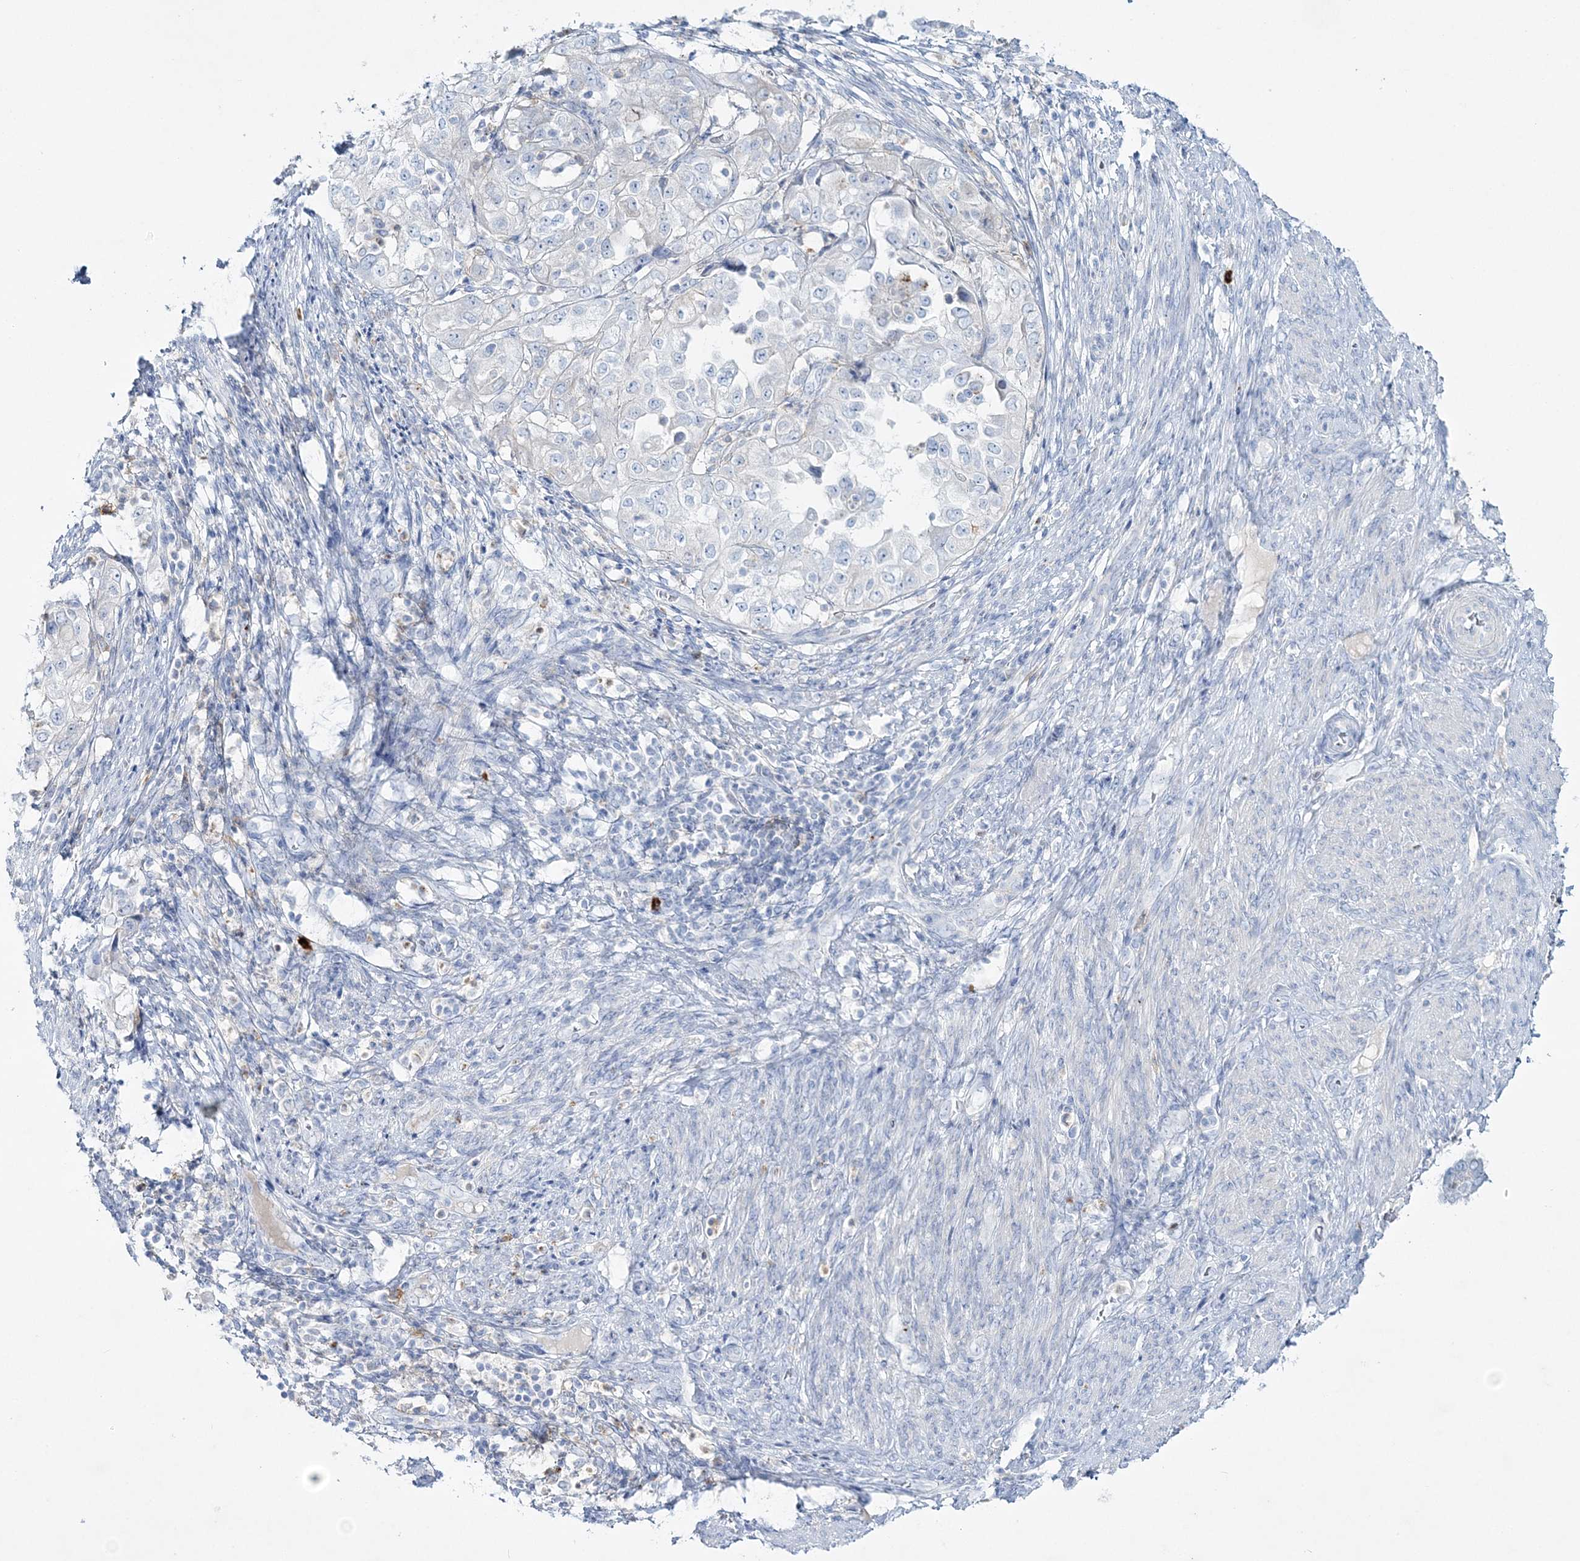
{"staining": {"intensity": "negative", "quantity": "none", "location": "none"}, "tissue": "endometrial cancer", "cell_type": "Tumor cells", "image_type": "cancer", "snomed": [{"axis": "morphology", "description": "Adenocarcinoma, NOS"}, {"axis": "topography", "description": "Endometrium"}], "caption": "A micrograph of human endometrial cancer (adenocarcinoma) is negative for staining in tumor cells.", "gene": "WDSUB1", "patient": {"sex": "female", "age": 85}}